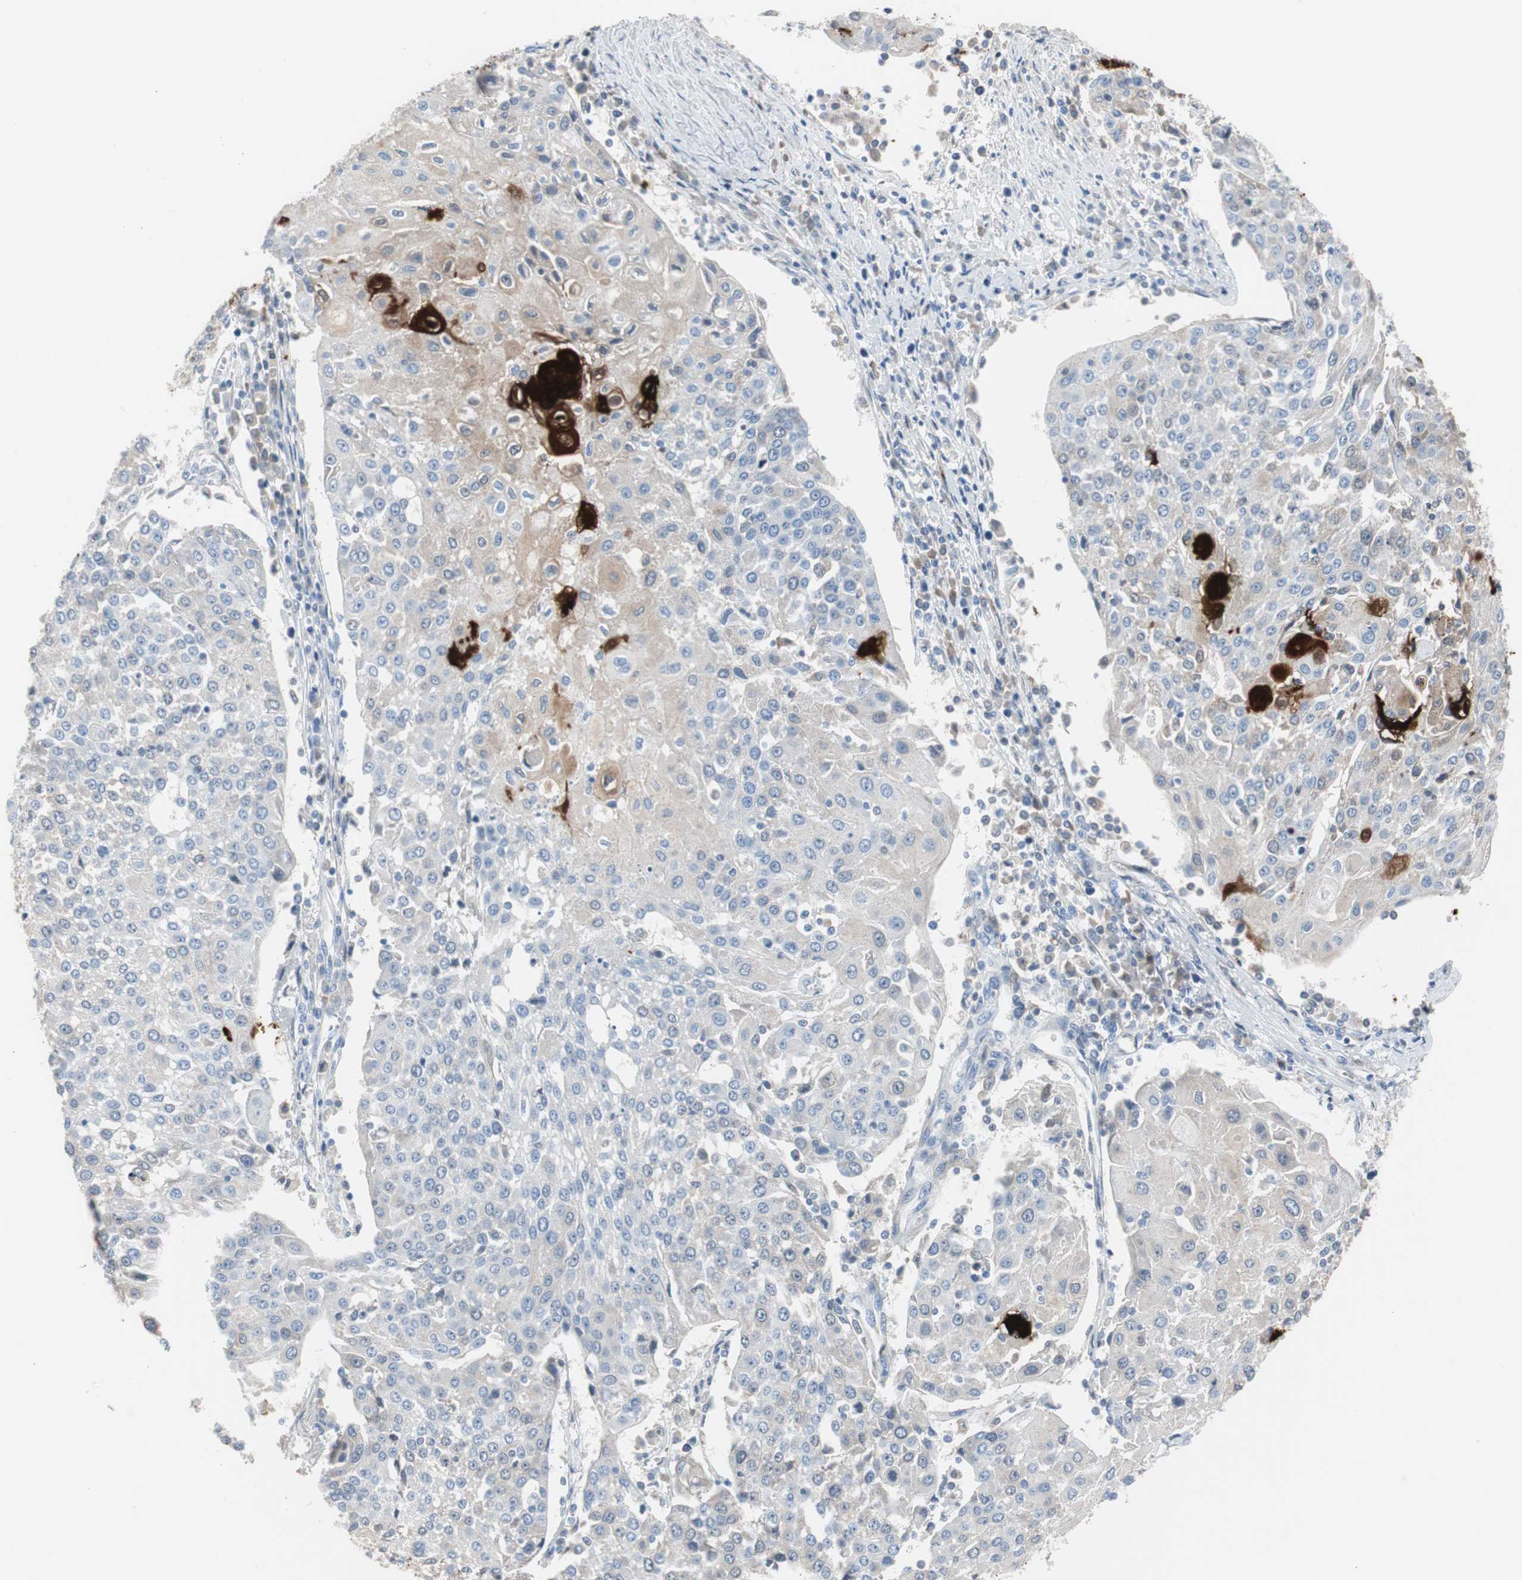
{"staining": {"intensity": "strong", "quantity": "<25%", "location": "cytoplasmic/membranous,nuclear"}, "tissue": "urothelial cancer", "cell_type": "Tumor cells", "image_type": "cancer", "snomed": [{"axis": "morphology", "description": "Urothelial carcinoma, High grade"}, {"axis": "topography", "description": "Urinary bladder"}], "caption": "Immunohistochemistry (IHC) photomicrograph of neoplastic tissue: high-grade urothelial carcinoma stained using immunohistochemistry (IHC) reveals medium levels of strong protein expression localized specifically in the cytoplasmic/membranous and nuclear of tumor cells, appearing as a cytoplasmic/membranous and nuclear brown color.", "gene": "S100A7", "patient": {"sex": "female", "age": 85}}